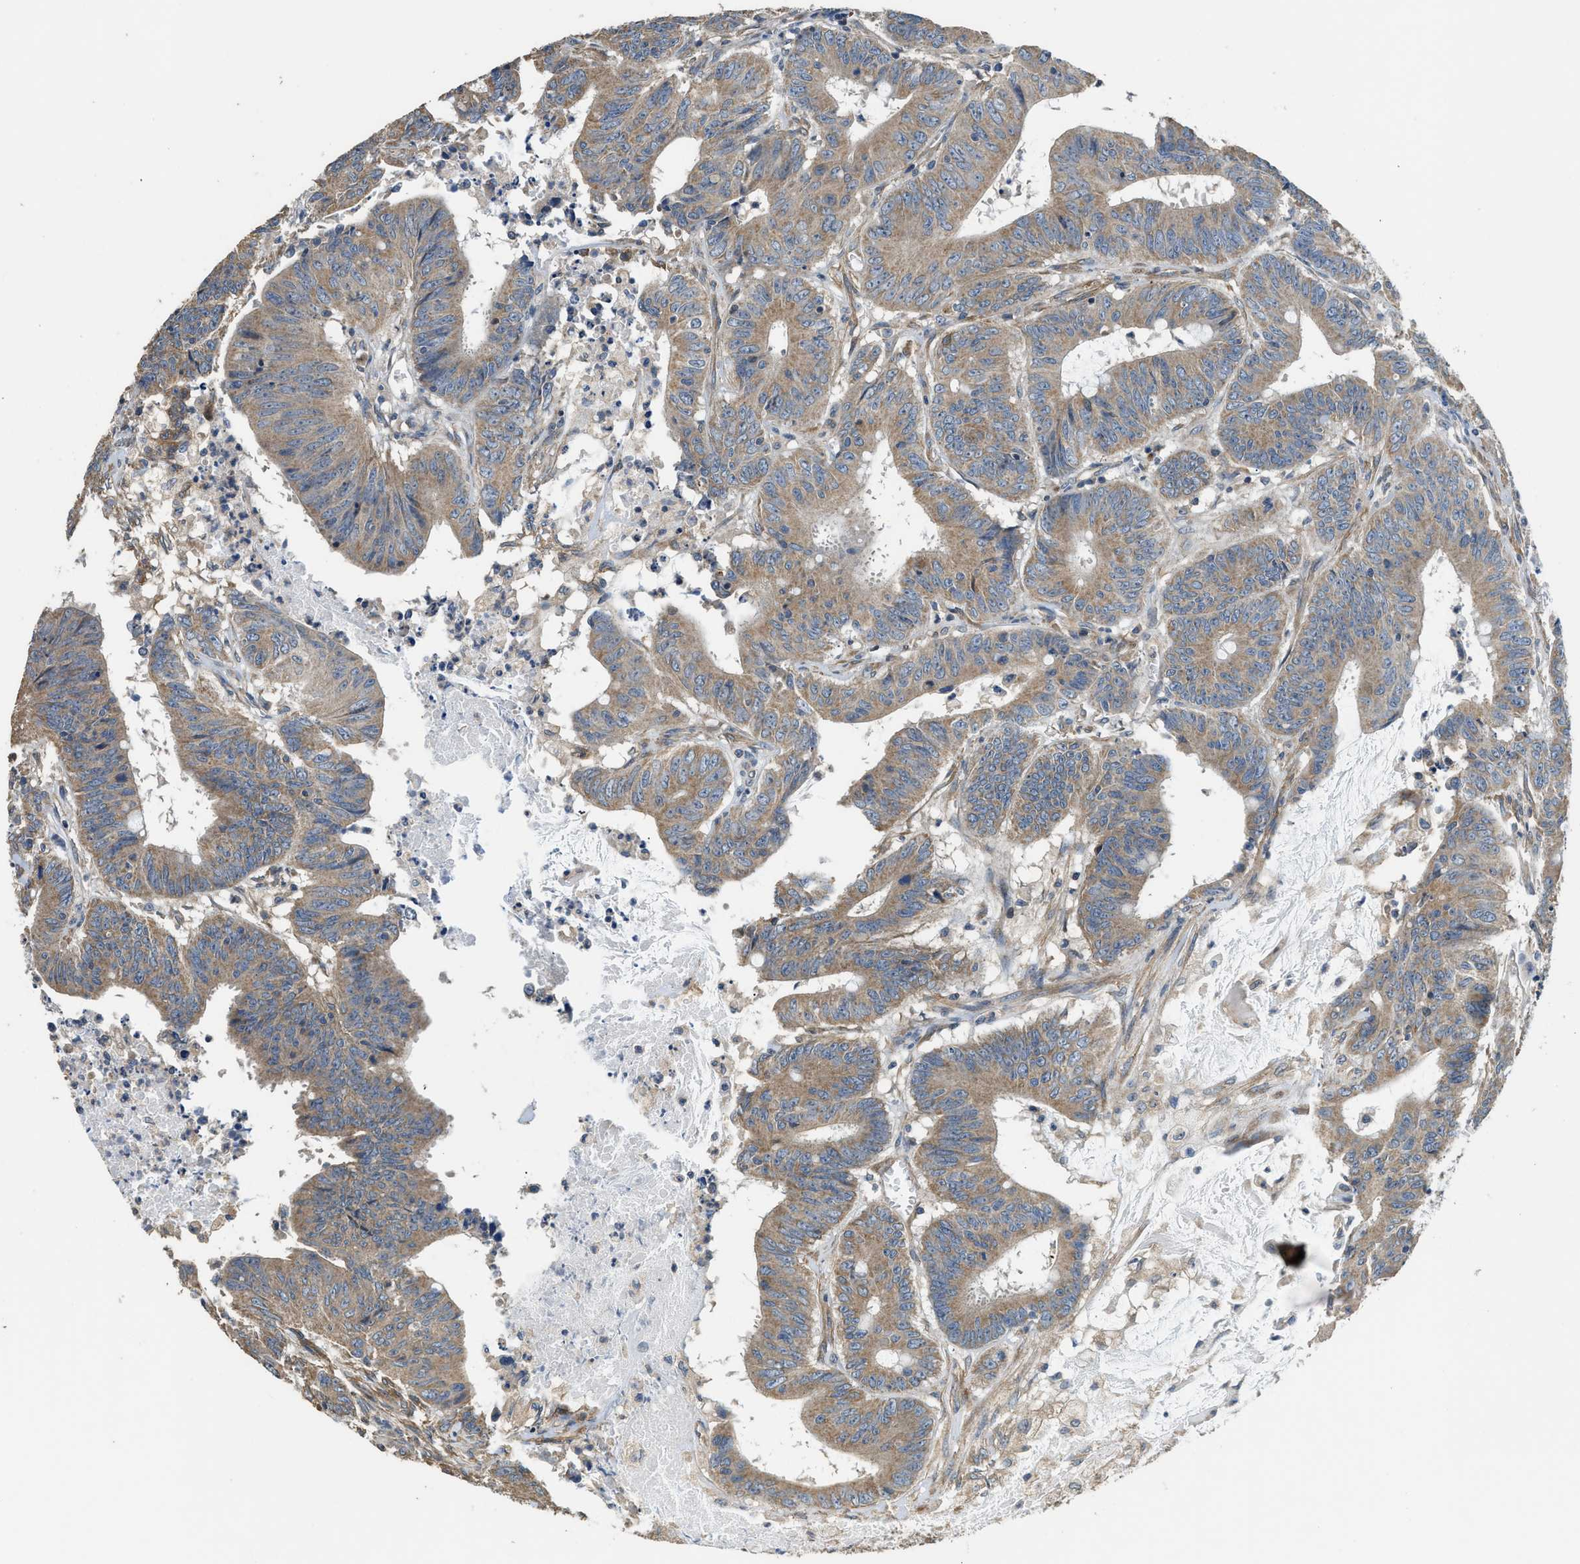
{"staining": {"intensity": "moderate", "quantity": ">75%", "location": "cytoplasmic/membranous"}, "tissue": "colorectal cancer", "cell_type": "Tumor cells", "image_type": "cancer", "snomed": [{"axis": "morphology", "description": "Adenocarcinoma, NOS"}, {"axis": "topography", "description": "Colon"}], "caption": "An image of adenocarcinoma (colorectal) stained for a protein reveals moderate cytoplasmic/membranous brown staining in tumor cells.", "gene": "SSH2", "patient": {"sex": "male", "age": 45}}